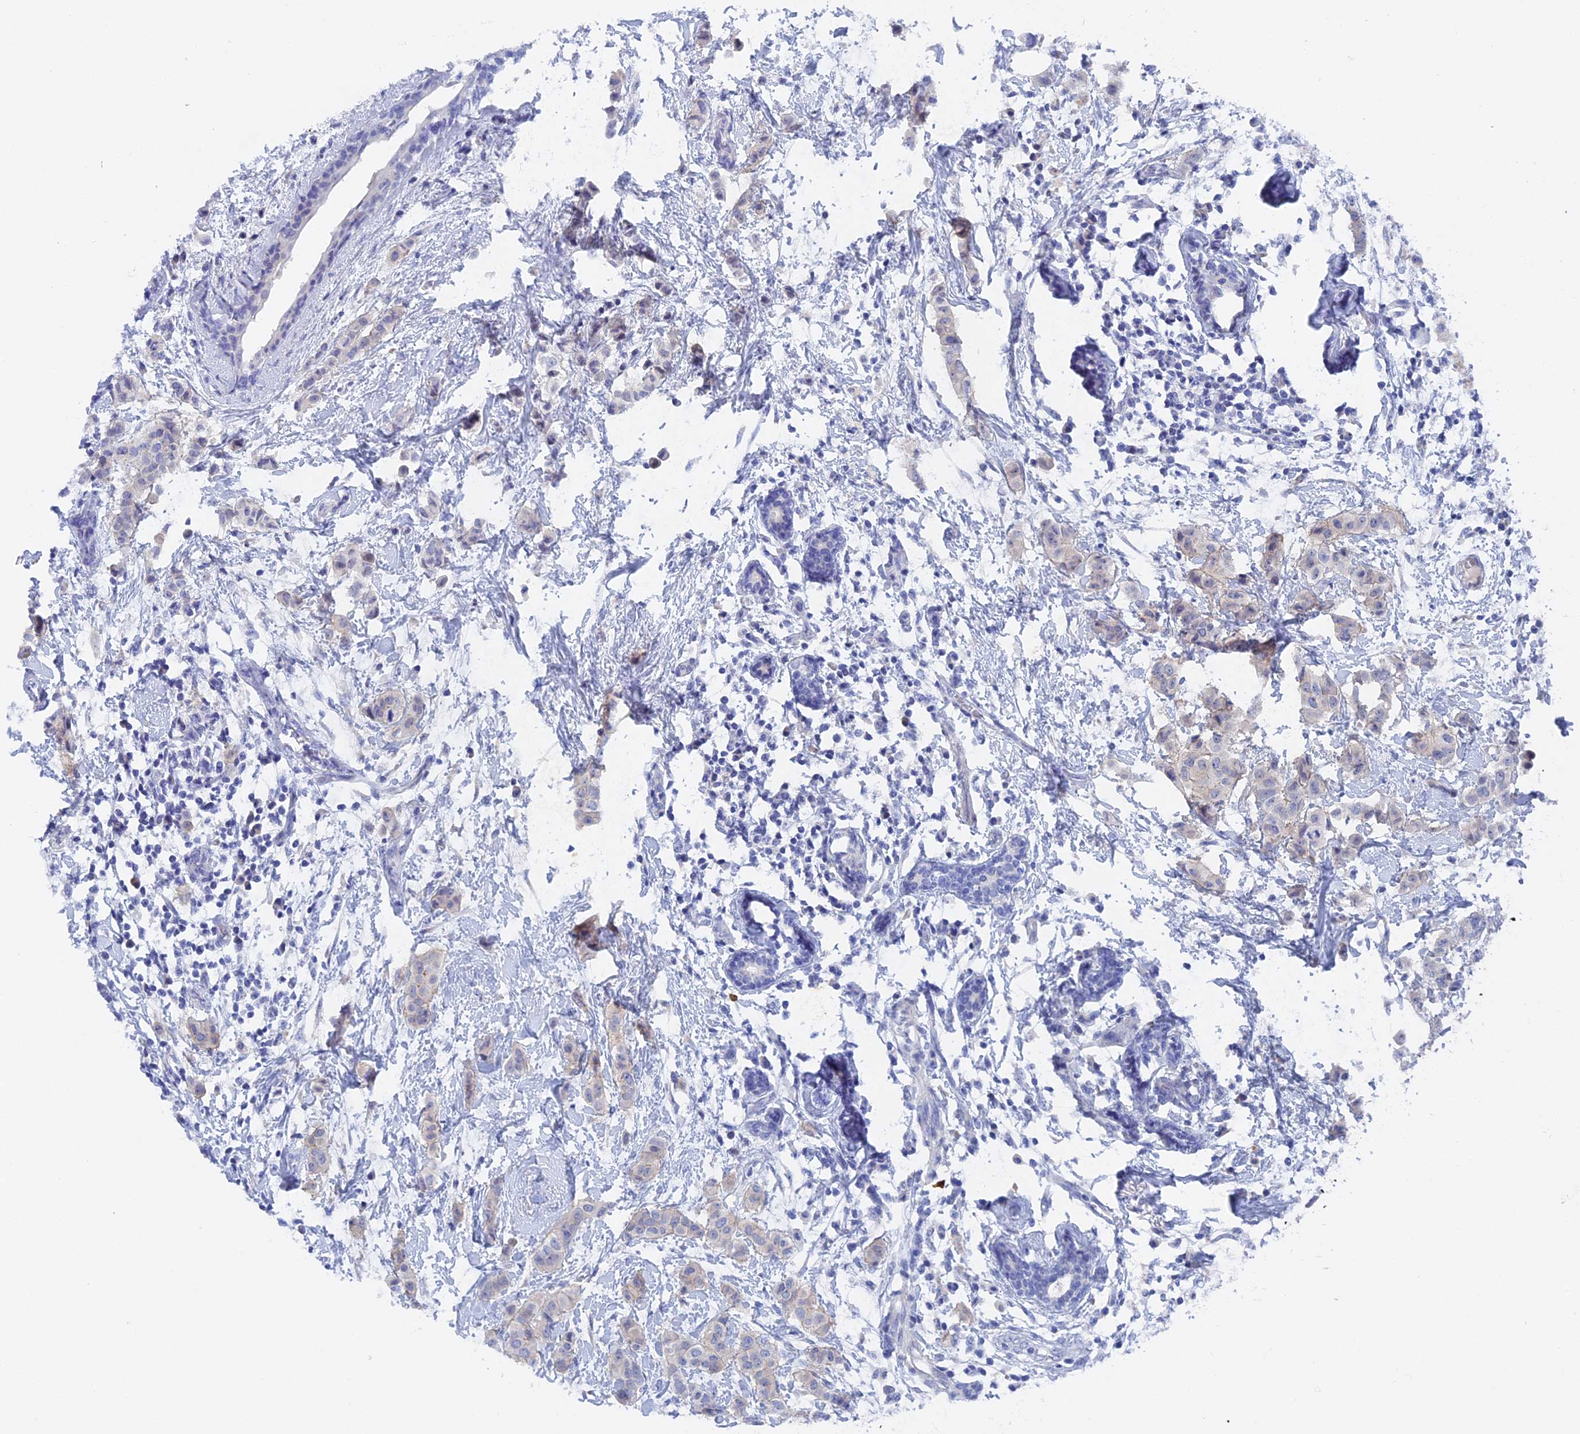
{"staining": {"intensity": "negative", "quantity": "none", "location": "none"}, "tissue": "breast cancer", "cell_type": "Tumor cells", "image_type": "cancer", "snomed": [{"axis": "morphology", "description": "Duct carcinoma"}, {"axis": "topography", "description": "Breast"}], "caption": "IHC histopathology image of human breast cancer stained for a protein (brown), which reveals no positivity in tumor cells. (DAB (3,3'-diaminobenzidine) immunohistochemistry (IHC) with hematoxylin counter stain).", "gene": "DACT3", "patient": {"sex": "female", "age": 40}}